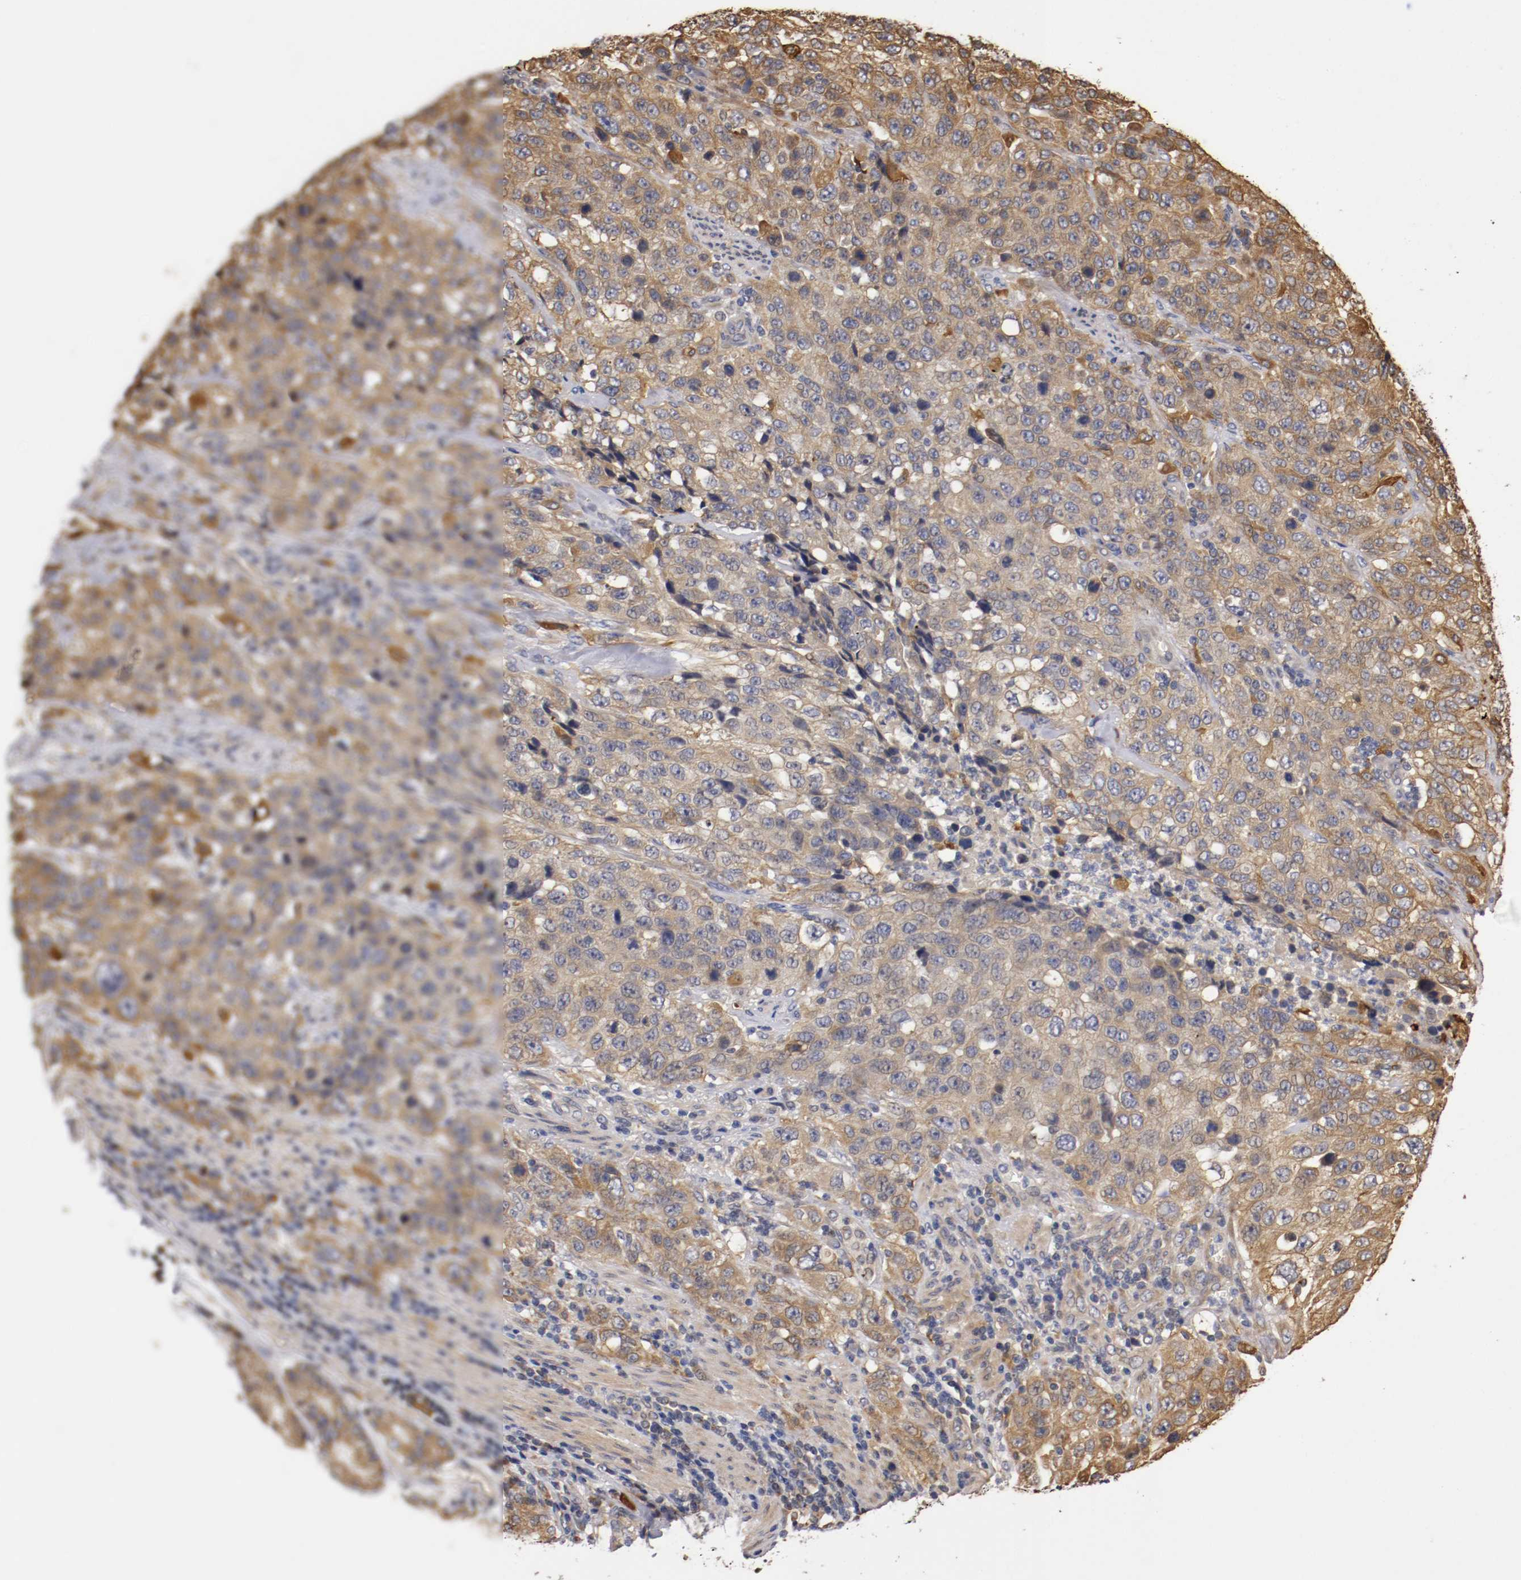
{"staining": {"intensity": "moderate", "quantity": ">75%", "location": "cytoplasmic/membranous"}, "tissue": "stomach cancer", "cell_type": "Tumor cells", "image_type": "cancer", "snomed": [{"axis": "morphology", "description": "Normal tissue, NOS"}, {"axis": "morphology", "description": "Adenocarcinoma, NOS"}, {"axis": "topography", "description": "Stomach"}], "caption": "DAB immunohistochemical staining of stomach adenocarcinoma displays moderate cytoplasmic/membranous protein staining in about >75% of tumor cells.", "gene": "VEZT", "patient": {"sex": "male", "age": 48}}